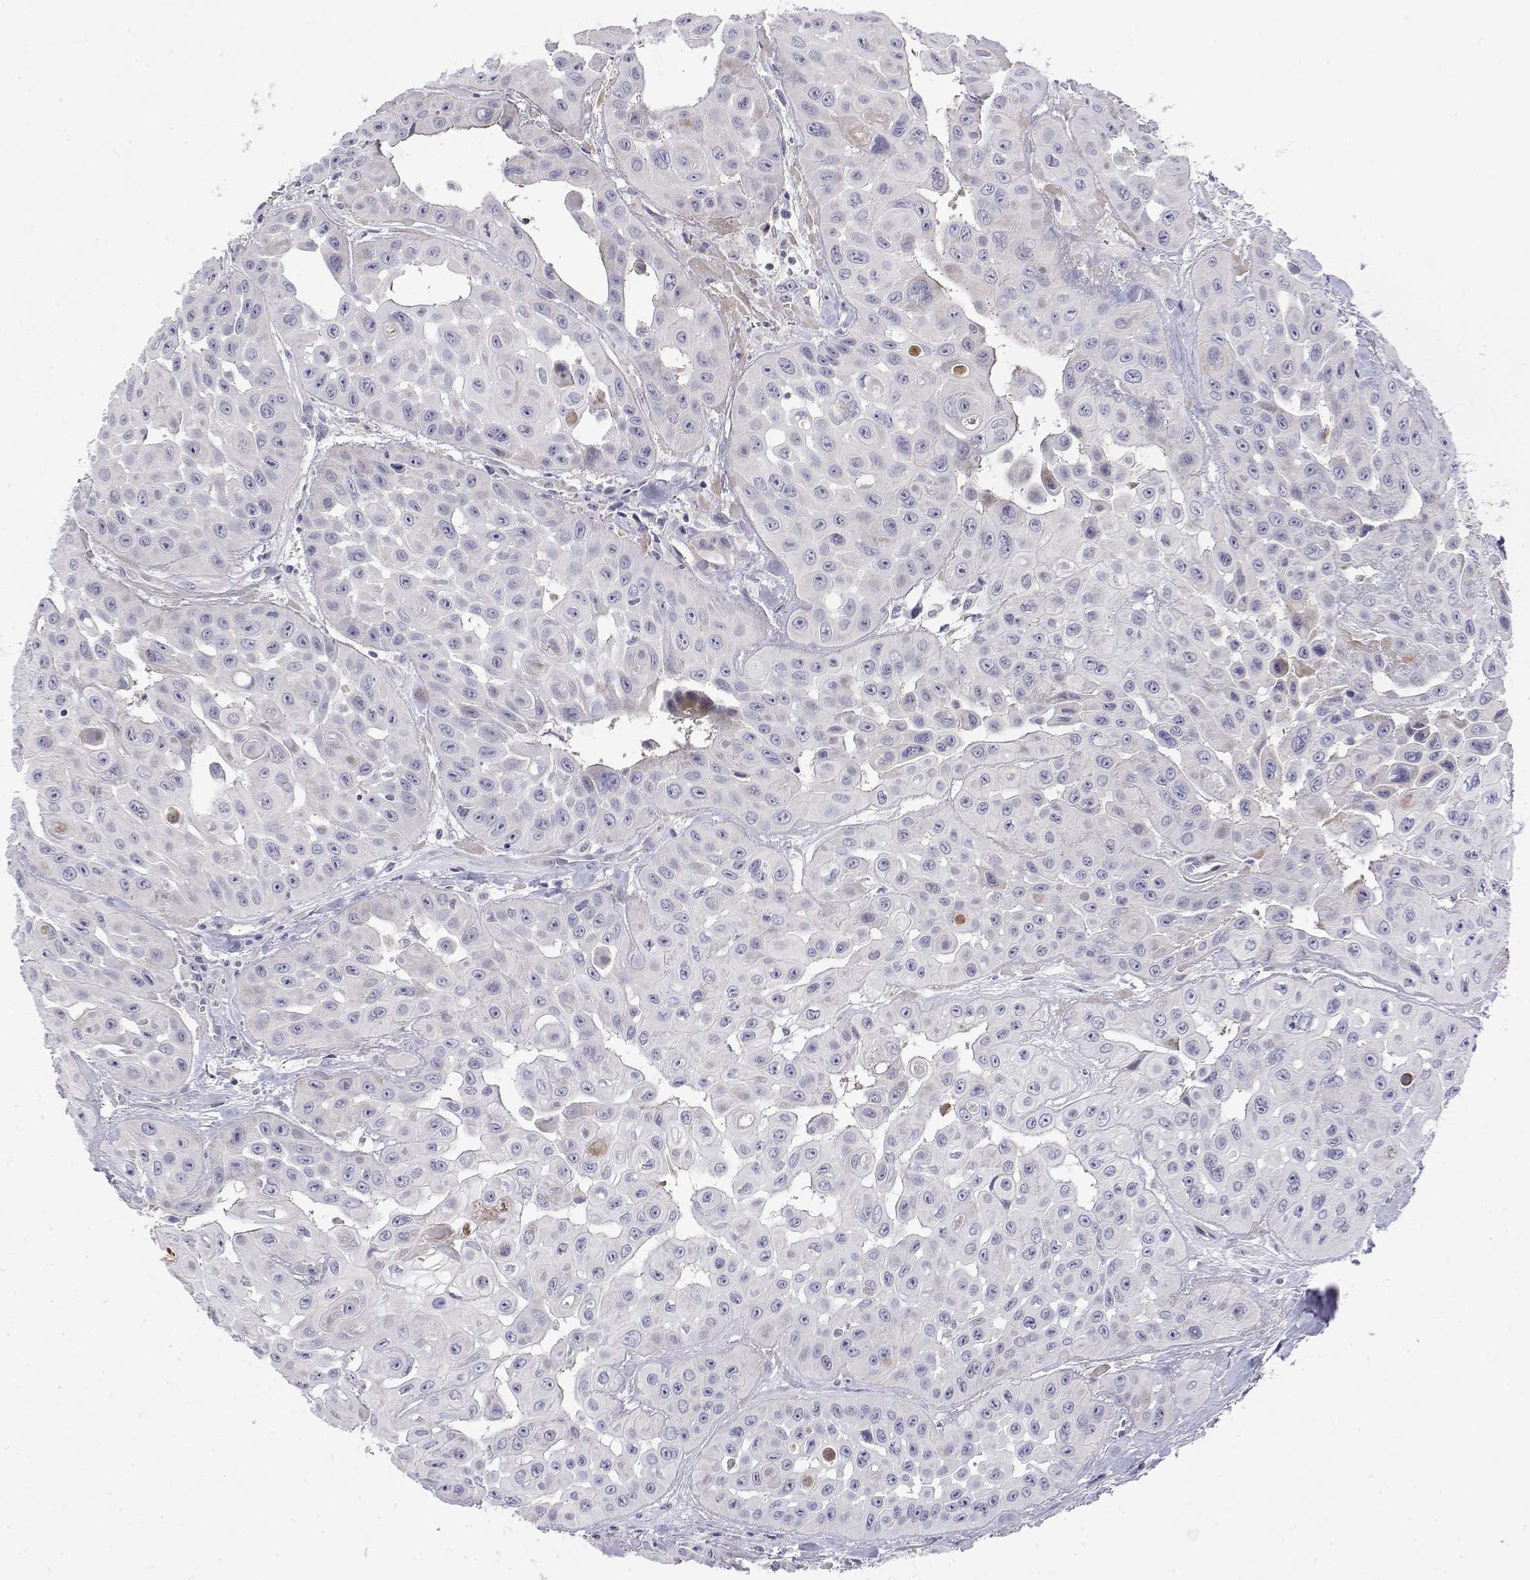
{"staining": {"intensity": "negative", "quantity": "none", "location": "none"}, "tissue": "head and neck cancer", "cell_type": "Tumor cells", "image_type": "cancer", "snomed": [{"axis": "morphology", "description": "Adenocarcinoma, NOS"}, {"axis": "topography", "description": "Head-Neck"}], "caption": "Head and neck cancer (adenocarcinoma) stained for a protein using immunohistochemistry exhibits no staining tumor cells.", "gene": "GGACT", "patient": {"sex": "male", "age": 73}}